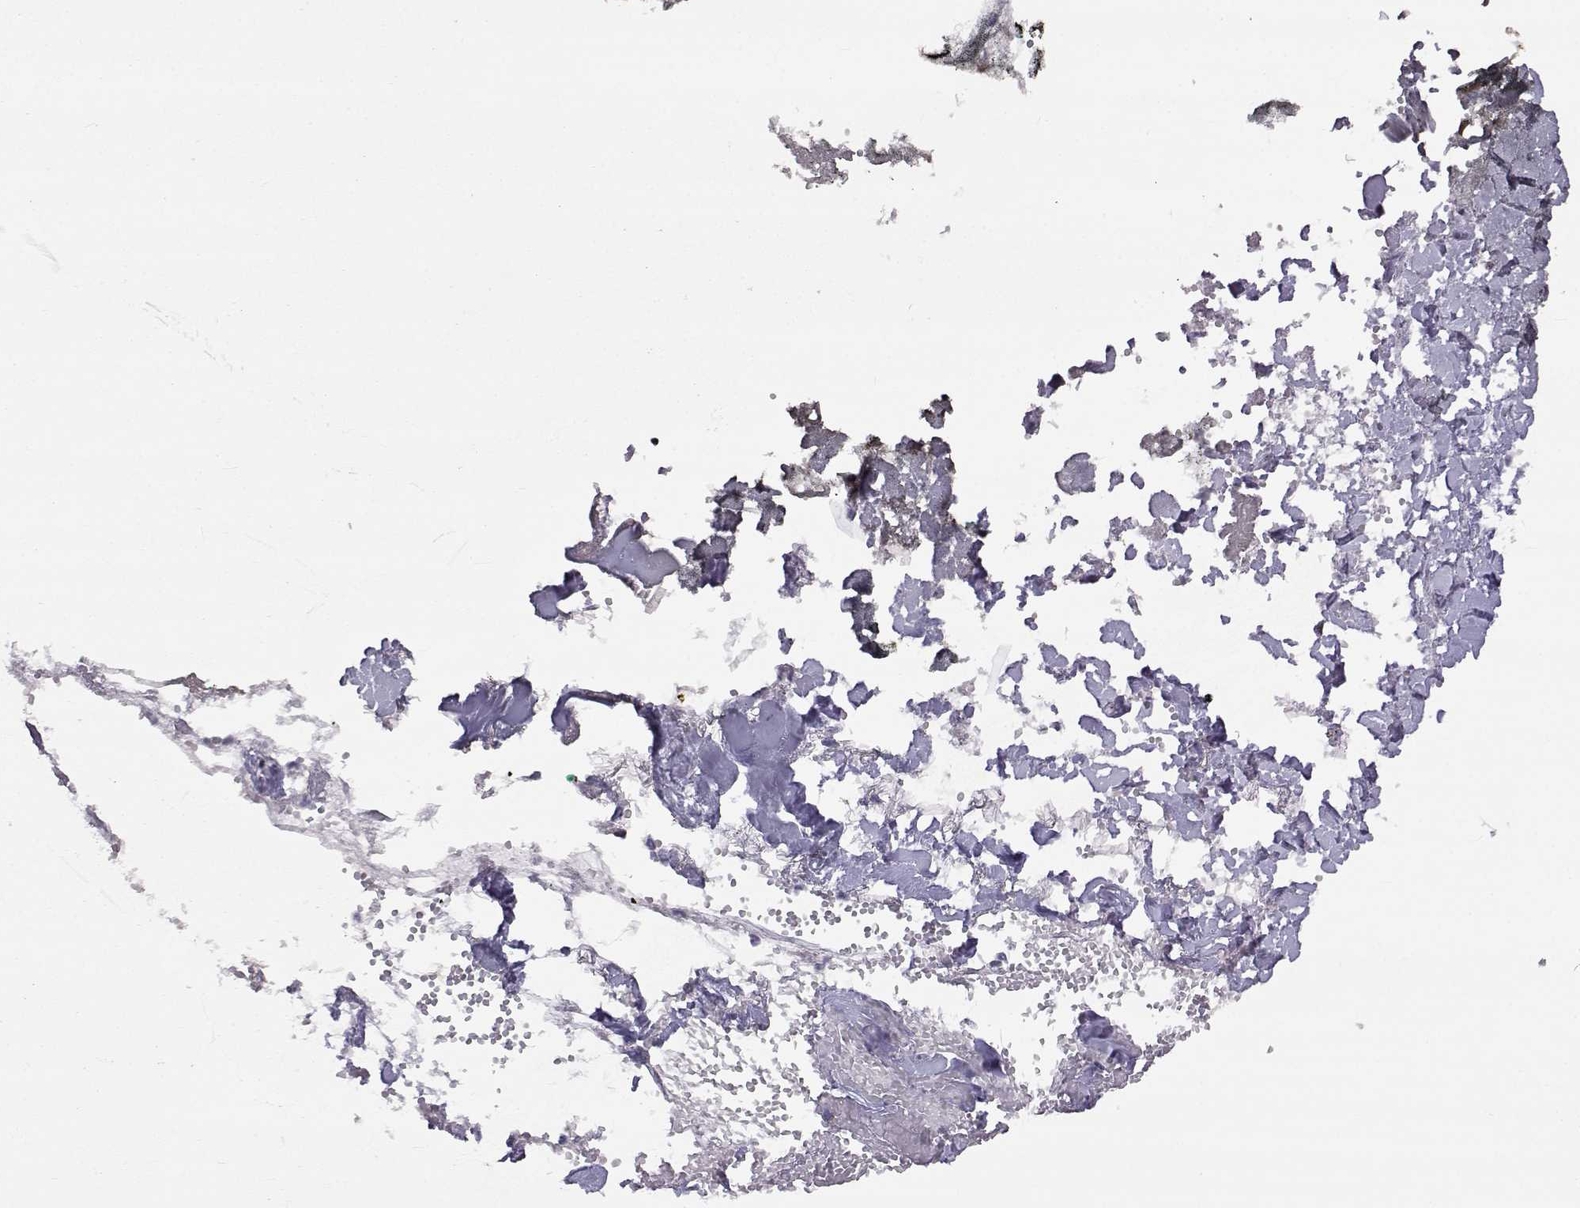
{"staining": {"intensity": "negative", "quantity": "none", "location": "none"}, "tissue": "skin", "cell_type": "Fibroblasts", "image_type": "normal", "snomed": [{"axis": "morphology", "description": "Normal tissue, NOS"}, {"axis": "topography", "description": "Skin"}], "caption": "Immunohistochemistry of normal human skin reveals no positivity in fibroblasts.", "gene": "MED26", "patient": {"sex": "female", "age": 34}}